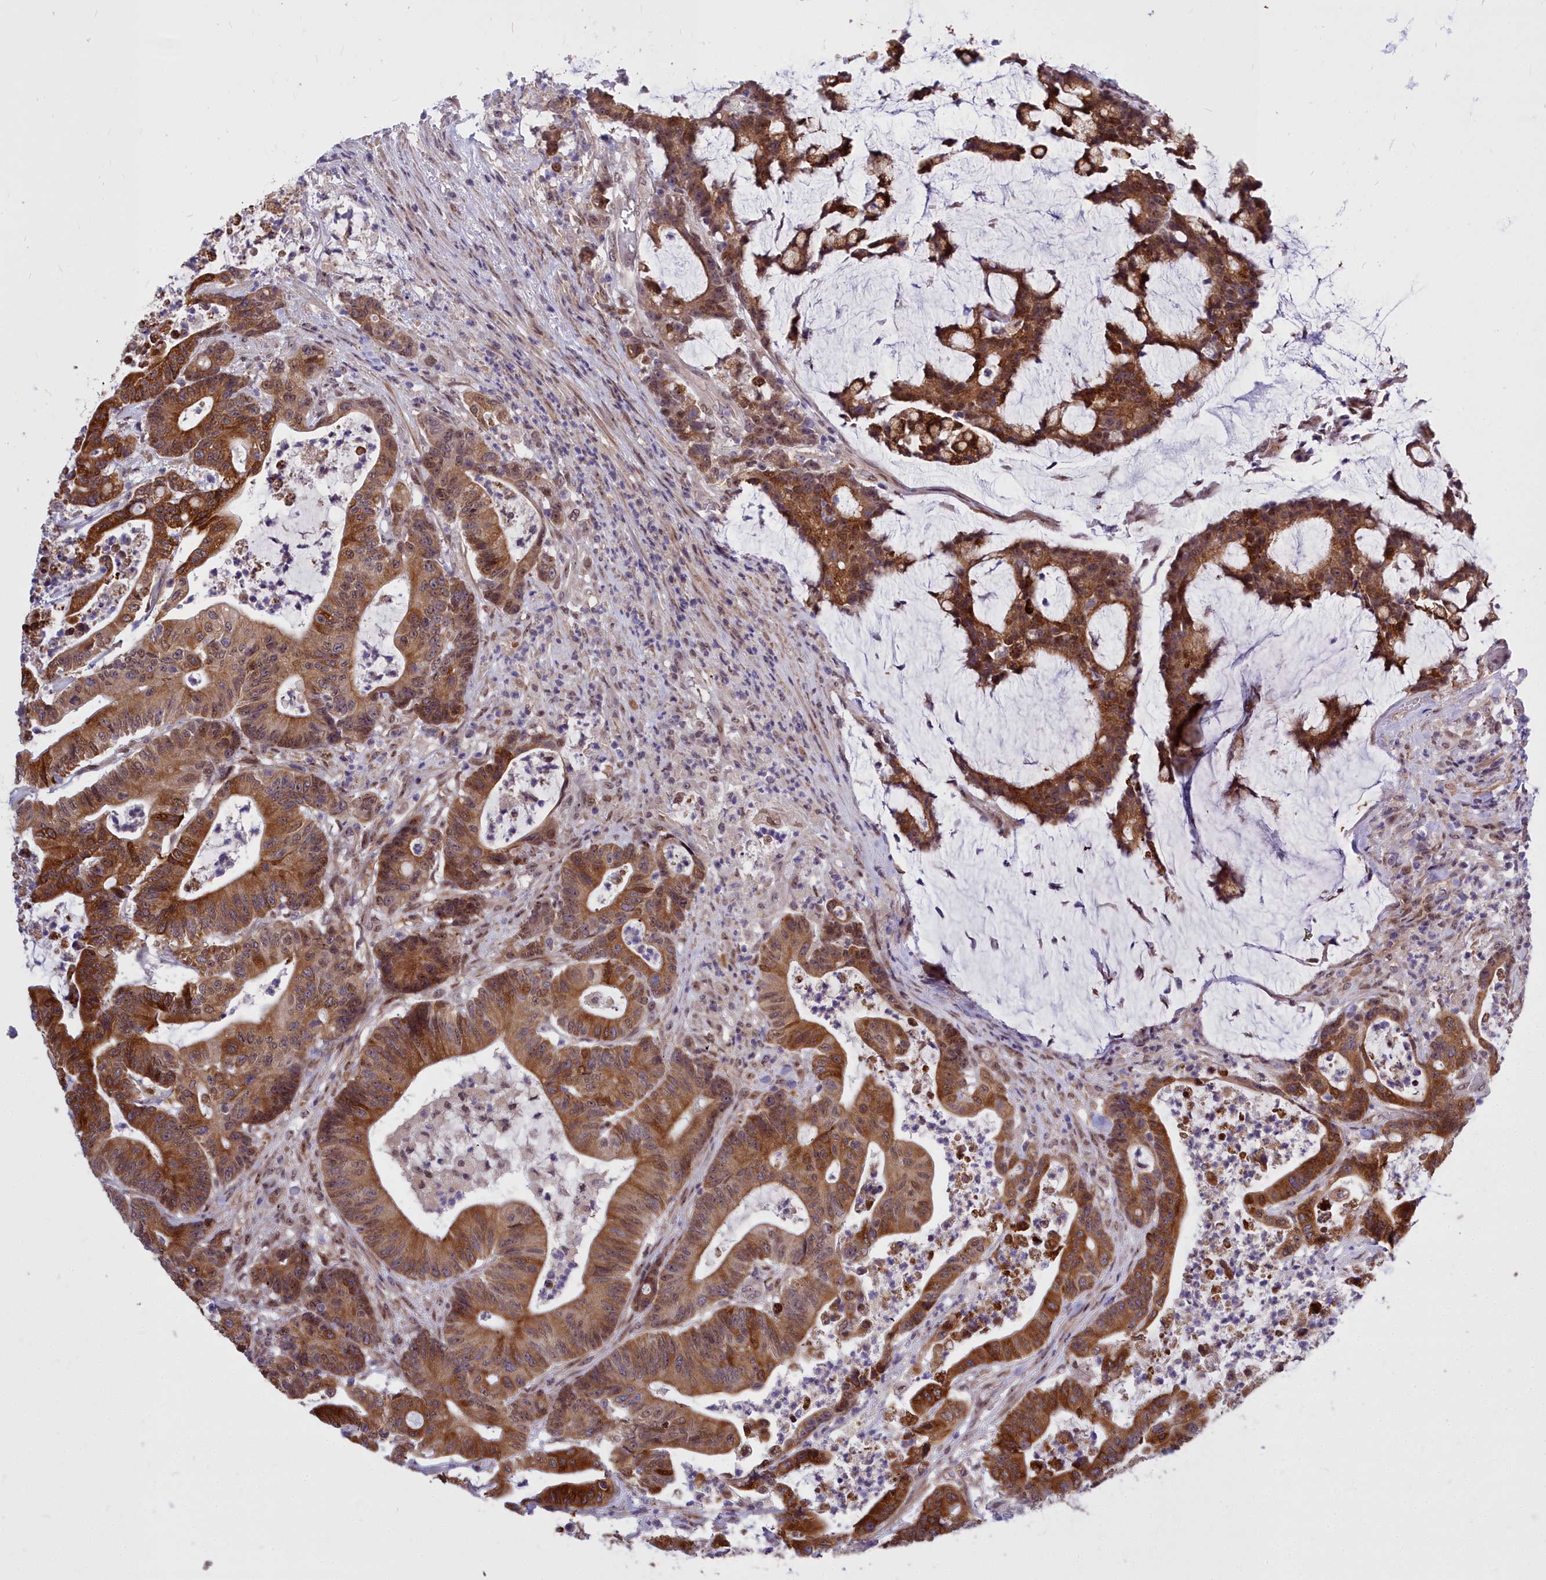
{"staining": {"intensity": "strong", "quantity": ">75%", "location": "cytoplasmic/membranous,nuclear"}, "tissue": "colorectal cancer", "cell_type": "Tumor cells", "image_type": "cancer", "snomed": [{"axis": "morphology", "description": "Adenocarcinoma, NOS"}, {"axis": "topography", "description": "Colon"}], "caption": "A high-resolution micrograph shows immunohistochemistry (IHC) staining of colorectal adenocarcinoma, which demonstrates strong cytoplasmic/membranous and nuclear staining in approximately >75% of tumor cells.", "gene": "ABCB8", "patient": {"sex": "female", "age": 84}}